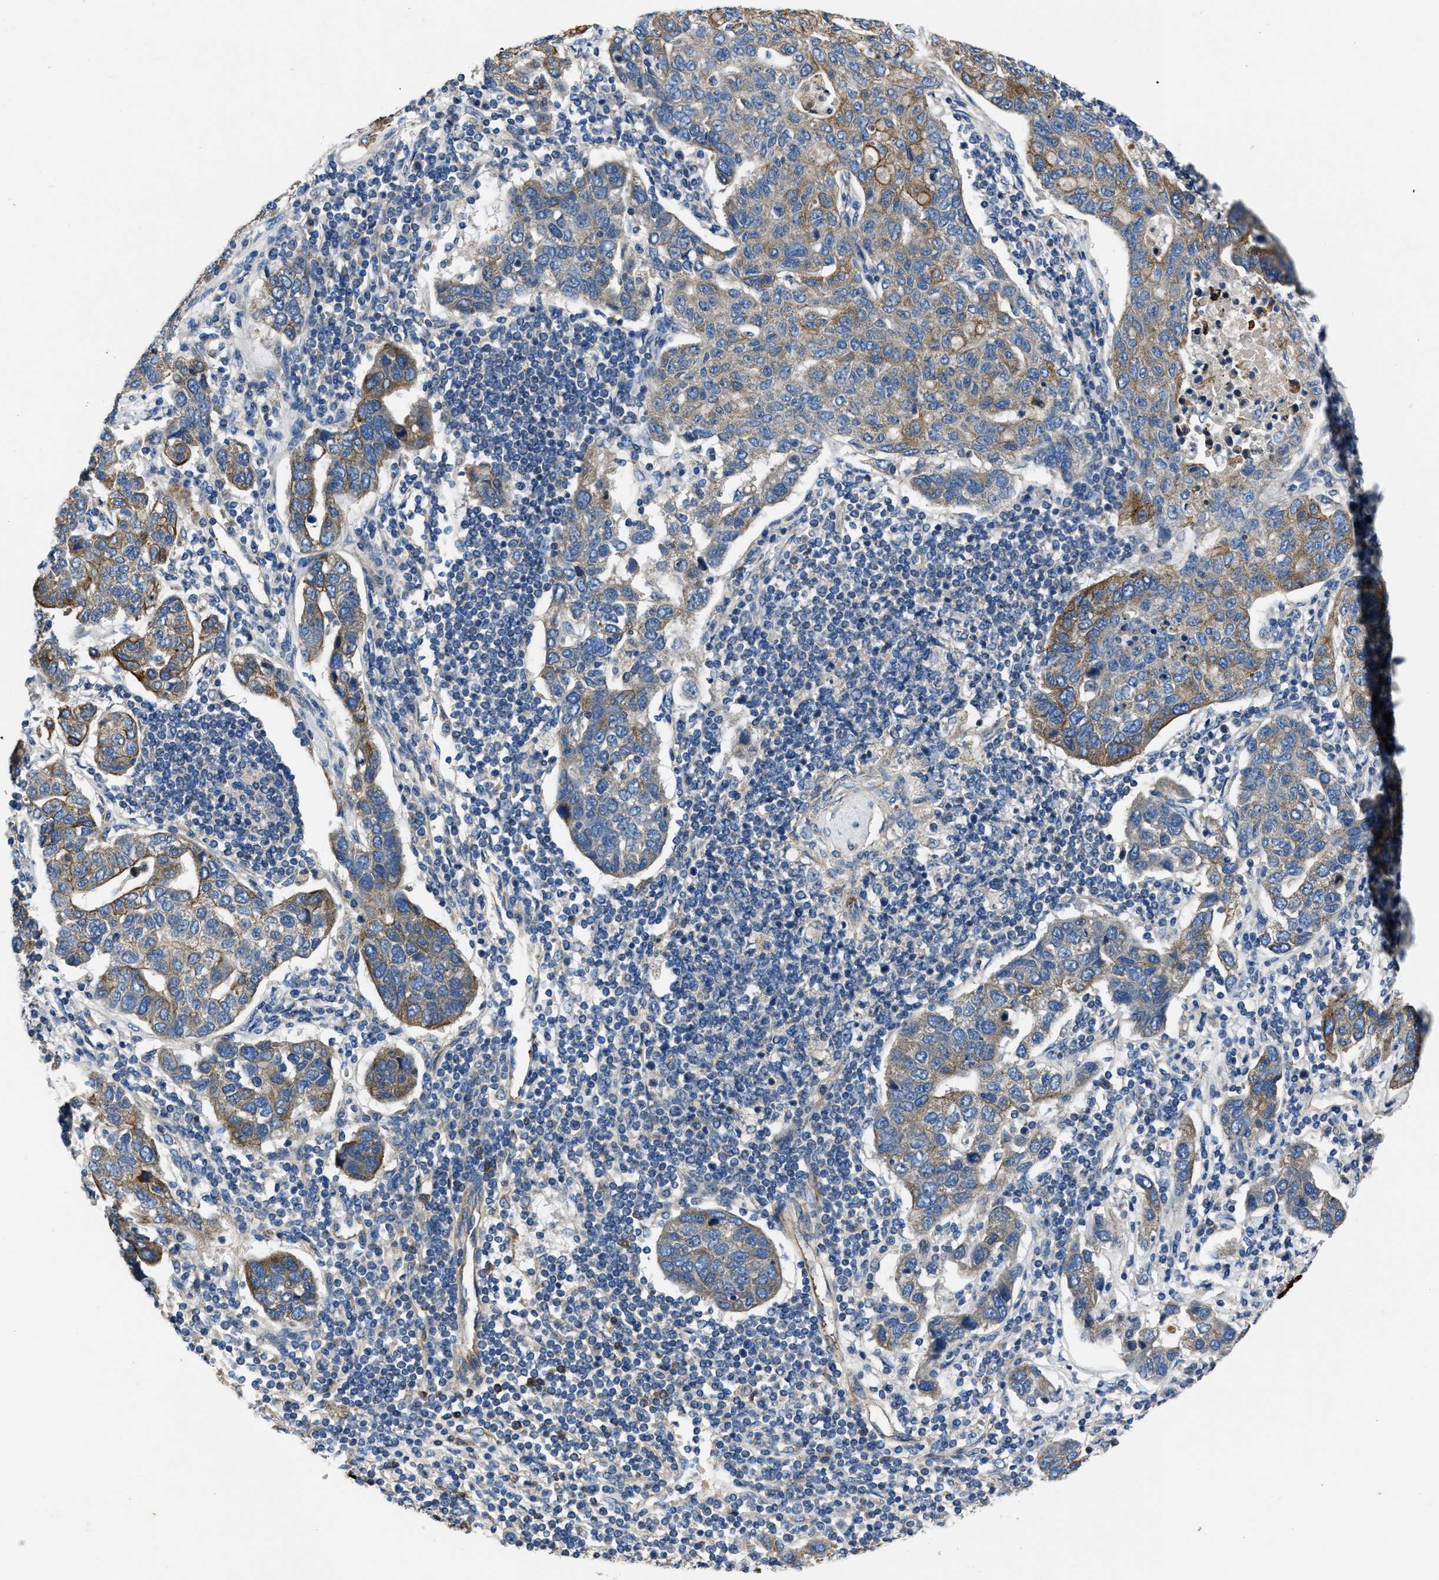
{"staining": {"intensity": "weak", "quantity": "25%-75%", "location": "cytoplasmic/membranous"}, "tissue": "pancreatic cancer", "cell_type": "Tumor cells", "image_type": "cancer", "snomed": [{"axis": "morphology", "description": "Adenocarcinoma, NOS"}, {"axis": "topography", "description": "Pancreas"}], "caption": "Protein expression analysis of pancreatic cancer displays weak cytoplasmic/membranous positivity in about 25%-75% of tumor cells. The staining was performed using DAB, with brown indicating positive protein expression. Nuclei are stained blue with hematoxylin.", "gene": "ERC1", "patient": {"sex": "female", "age": 61}}